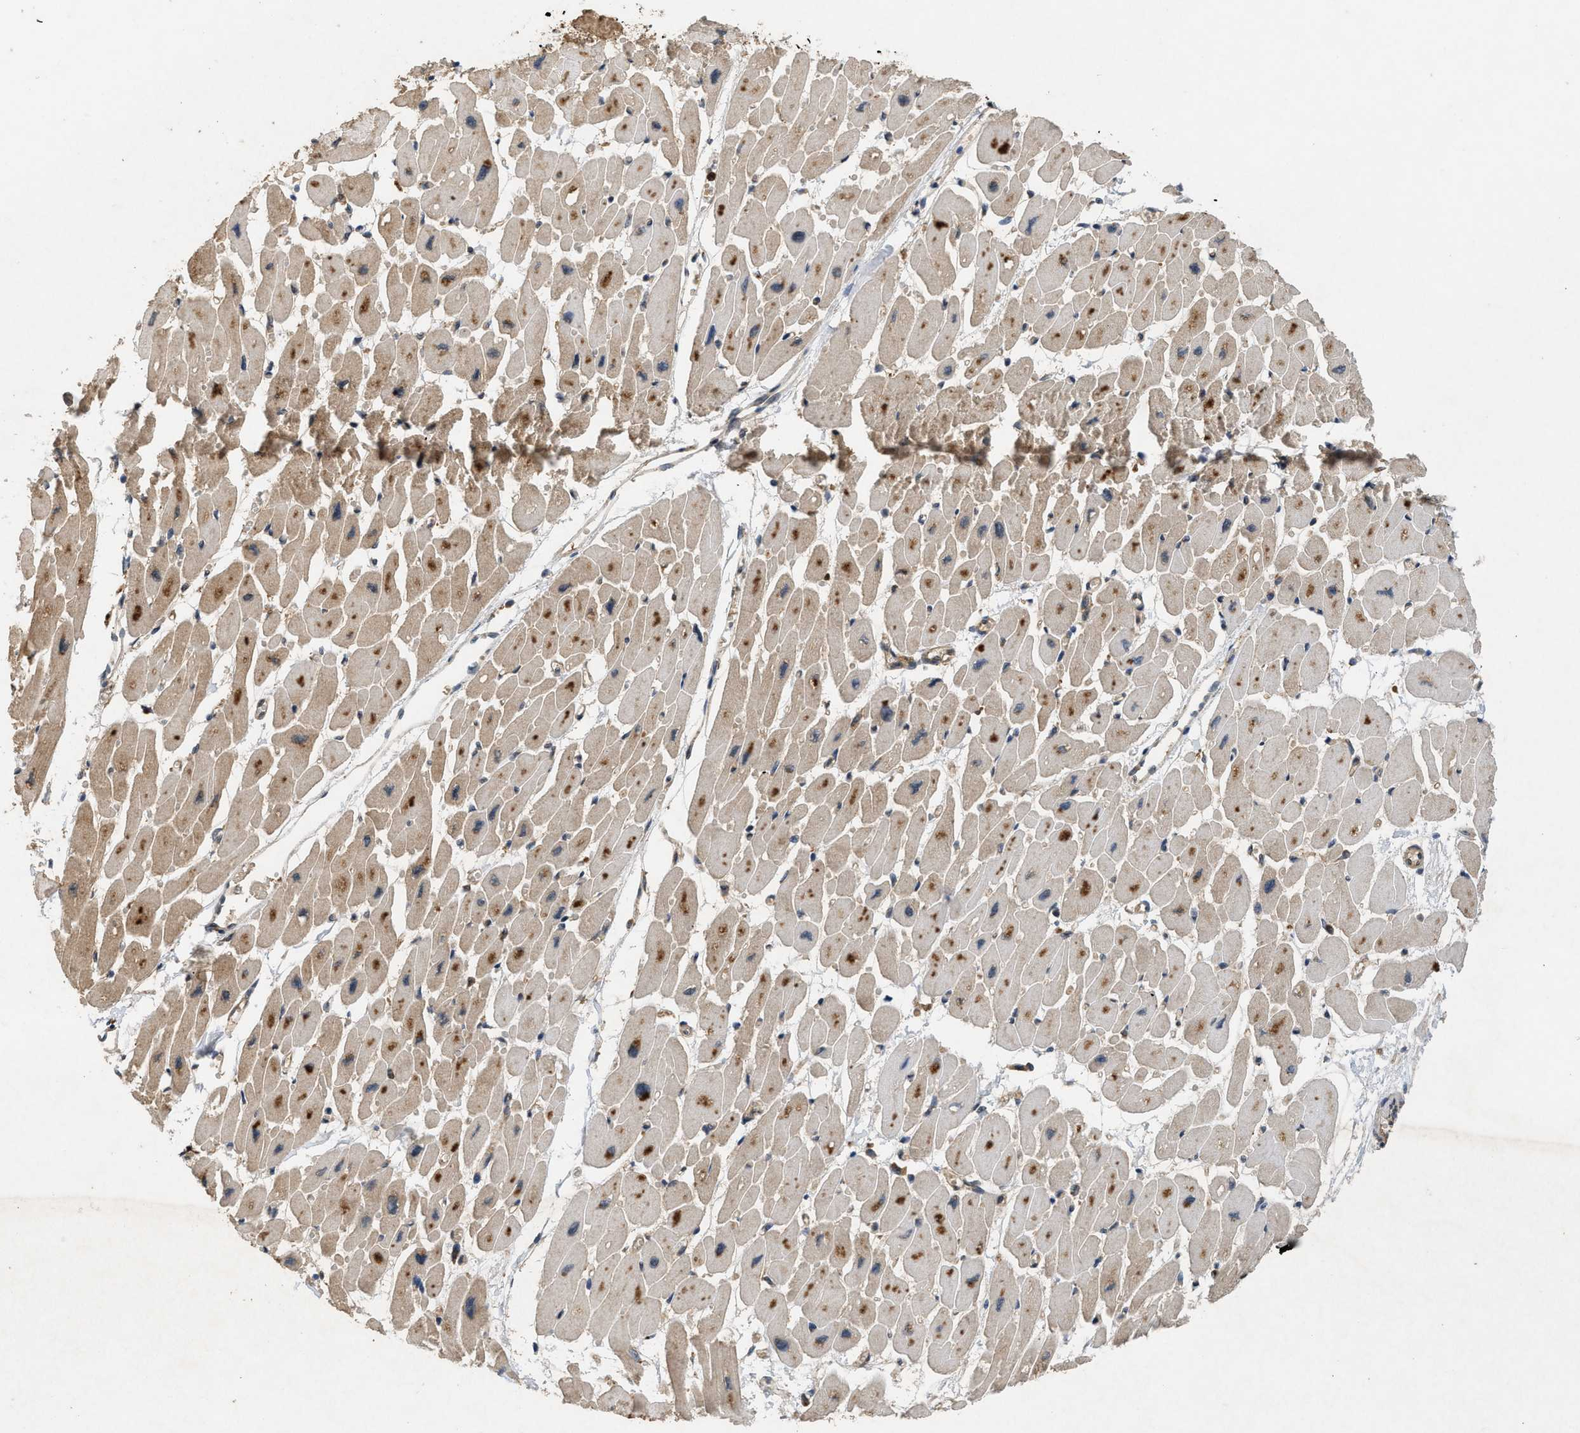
{"staining": {"intensity": "weak", "quantity": ">75%", "location": "cytoplasmic/membranous"}, "tissue": "heart muscle", "cell_type": "Cardiomyocytes", "image_type": "normal", "snomed": [{"axis": "morphology", "description": "Normal tissue, NOS"}, {"axis": "topography", "description": "Heart"}], "caption": "Protein analysis of normal heart muscle shows weak cytoplasmic/membranous staining in approximately >75% of cardiomyocytes. (DAB IHC with brightfield microscopy, high magnification).", "gene": "OXSR1", "patient": {"sex": "female", "age": 54}}